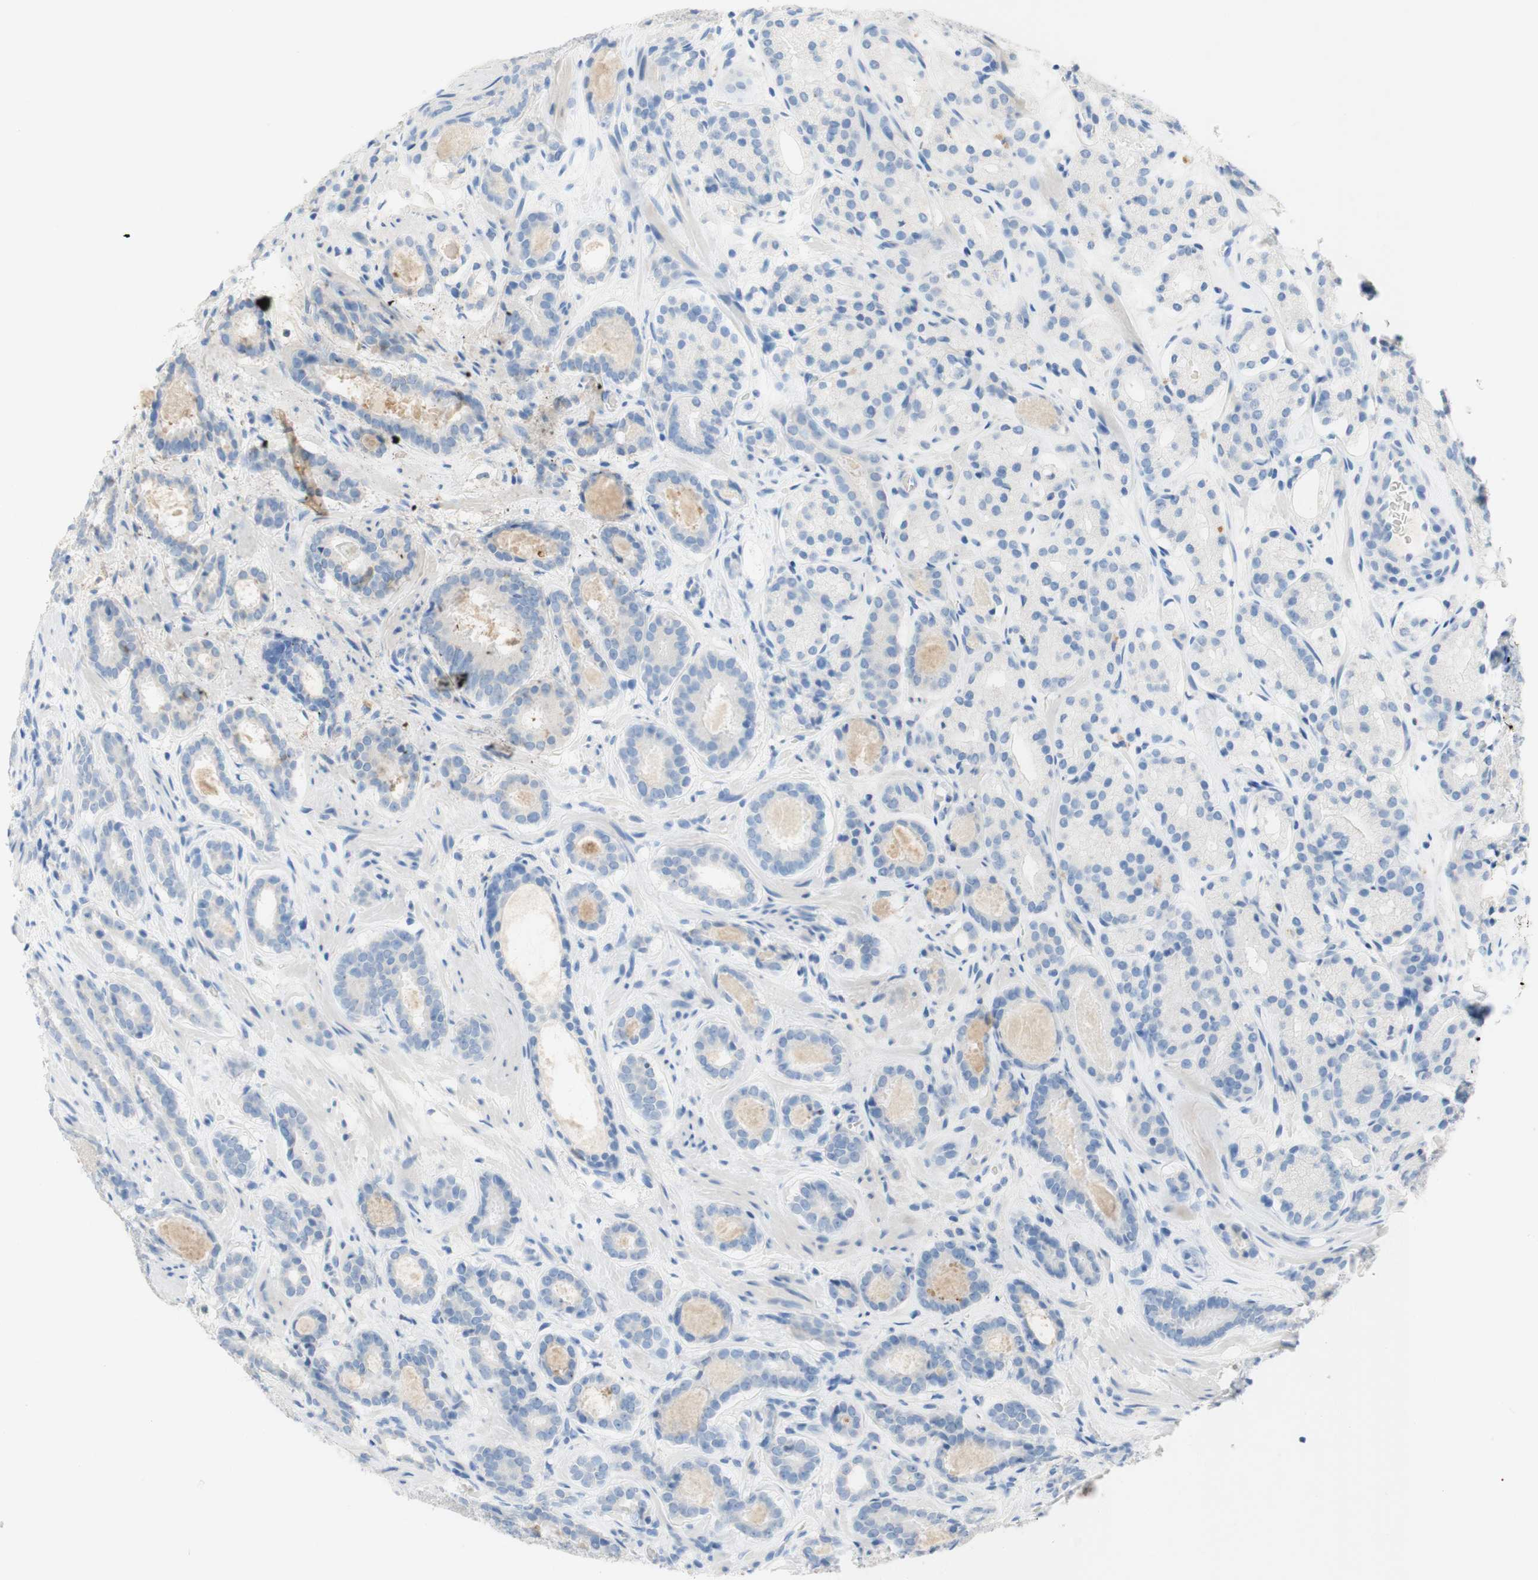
{"staining": {"intensity": "negative", "quantity": "none", "location": "none"}, "tissue": "prostate cancer", "cell_type": "Tumor cells", "image_type": "cancer", "snomed": [{"axis": "morphology", "description": "Adenocarcinoma, Low grade"}, {"axis": "topography", "description": "Prostate"}], "caption": "Immunohistochemistry (IHC) histopathology image of prostate cancer (adenocarcinoma (low-grade)) stained for a protein (brown), which reveals no positivity in tumor cells.", "gene": "POLR2J3", "patient": {"sex": "male", "age": 69}}